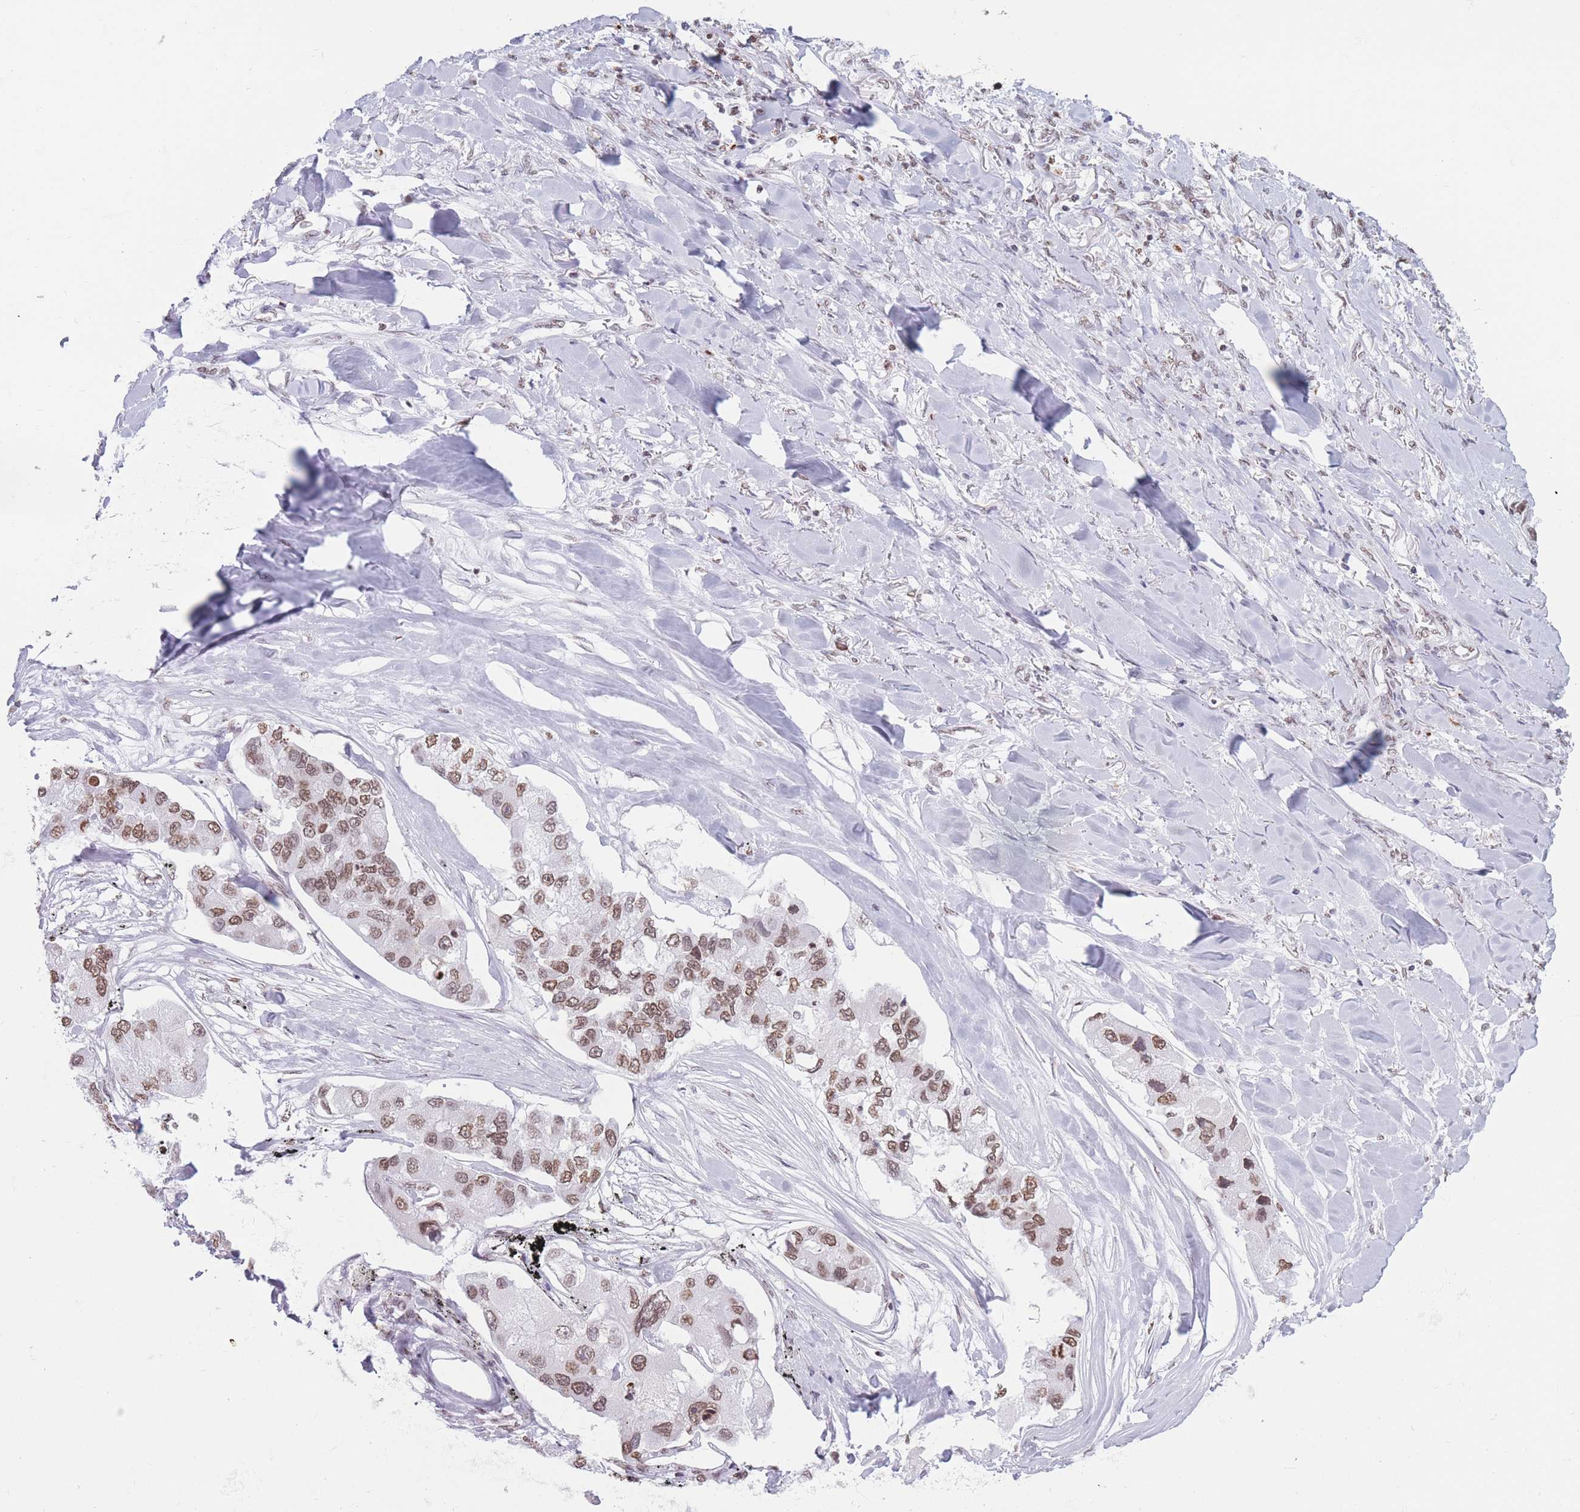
{"staining": {"intensity": "moderate", "quantity": ">75%", "location": "nuclear"}, "tissue": "lung cancer", "cell_type": "Tumor cells", "image_type": "cancer", "snomed": [{"axis": "morphology", "description": "Adenocarcinoma, NOS"}, {"axis": "topography", "description": "Lung"}], "caption": "A medium amount of moderate nuclear expression is appreciated in about >75% of tumor cells in lung adenocarcinoma tissue. Nuclei are stained in blue.", "gene": "RYK", "patient": {"sex": "female", "age": 54}}